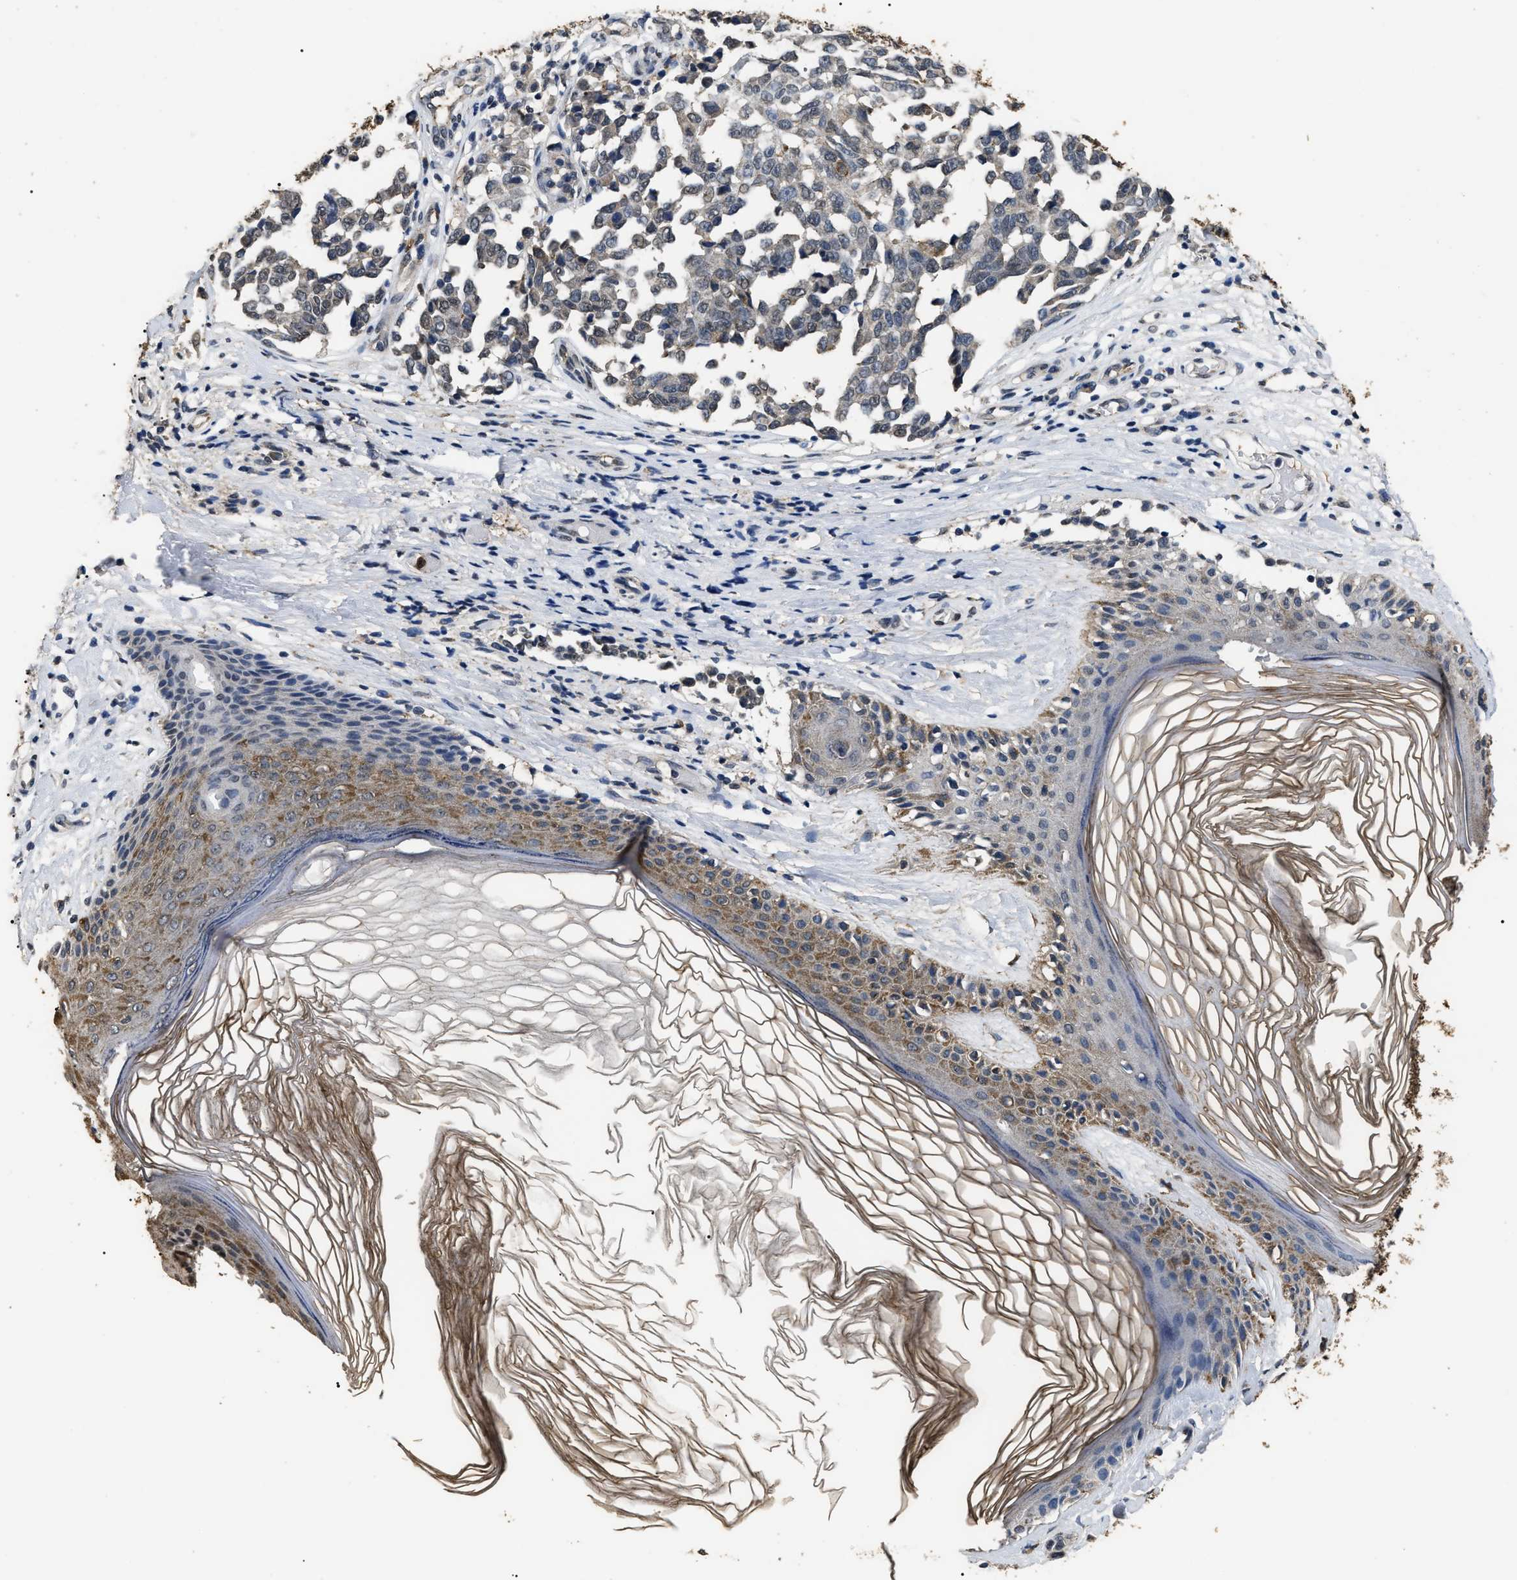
{"staining": {"intensity": "negative", "quantity": "none", "location": "none"}, "tissue": "melanoma", "cell_type": "Tumor cells", "image_type": "cancer", "snomed": [{"axis": "morphology", "description": "Malignant melanoma, NOS"}, {"axis": "topography", "description": "Skin"}], "caption": "Immunohistochemistry (IHC) image of neoplastic tissue: human melanoma stained with DAB shows no significant protein staining in tumor cells.", "gene": "ANP32E", "patient": {"sex": "female", "age": 64}}